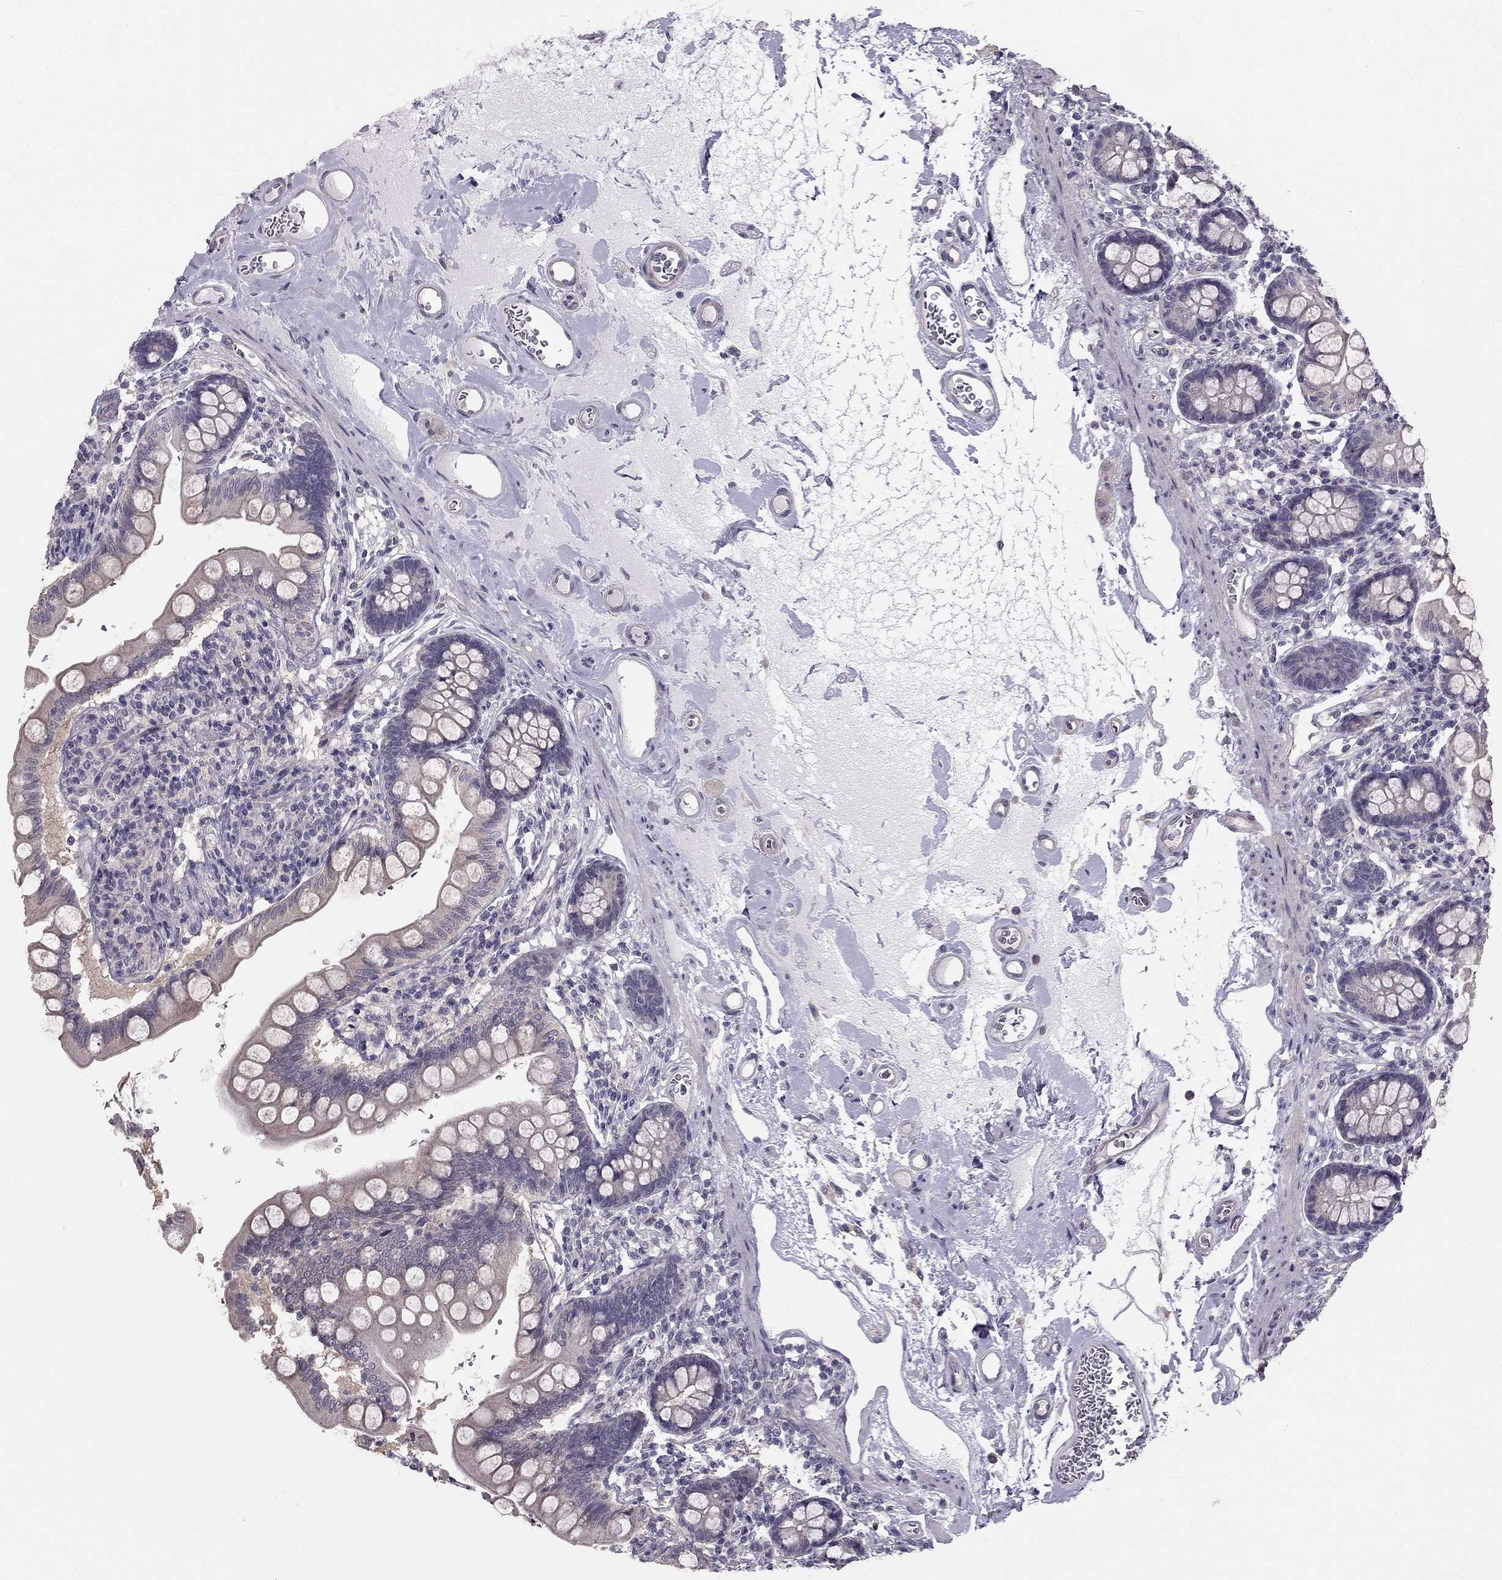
{"staining": {"intensity": "negative", "quantity": "none", "location": "none"}, "tissue": "small intestine", "cell_type": "Glandular cells", "image_type": "normal", "snomed": [{"axis": "morphology", "description": "Normal tissue, NOS"}, {"axis": "topography", "description": "Small intestine"}], "caption": "Glandular cells show no significant positivity in benign small intestine. Nuclei are stained in blue.", "gene": "HSFX1", "patient": {"sex": "female", "age": 56}}